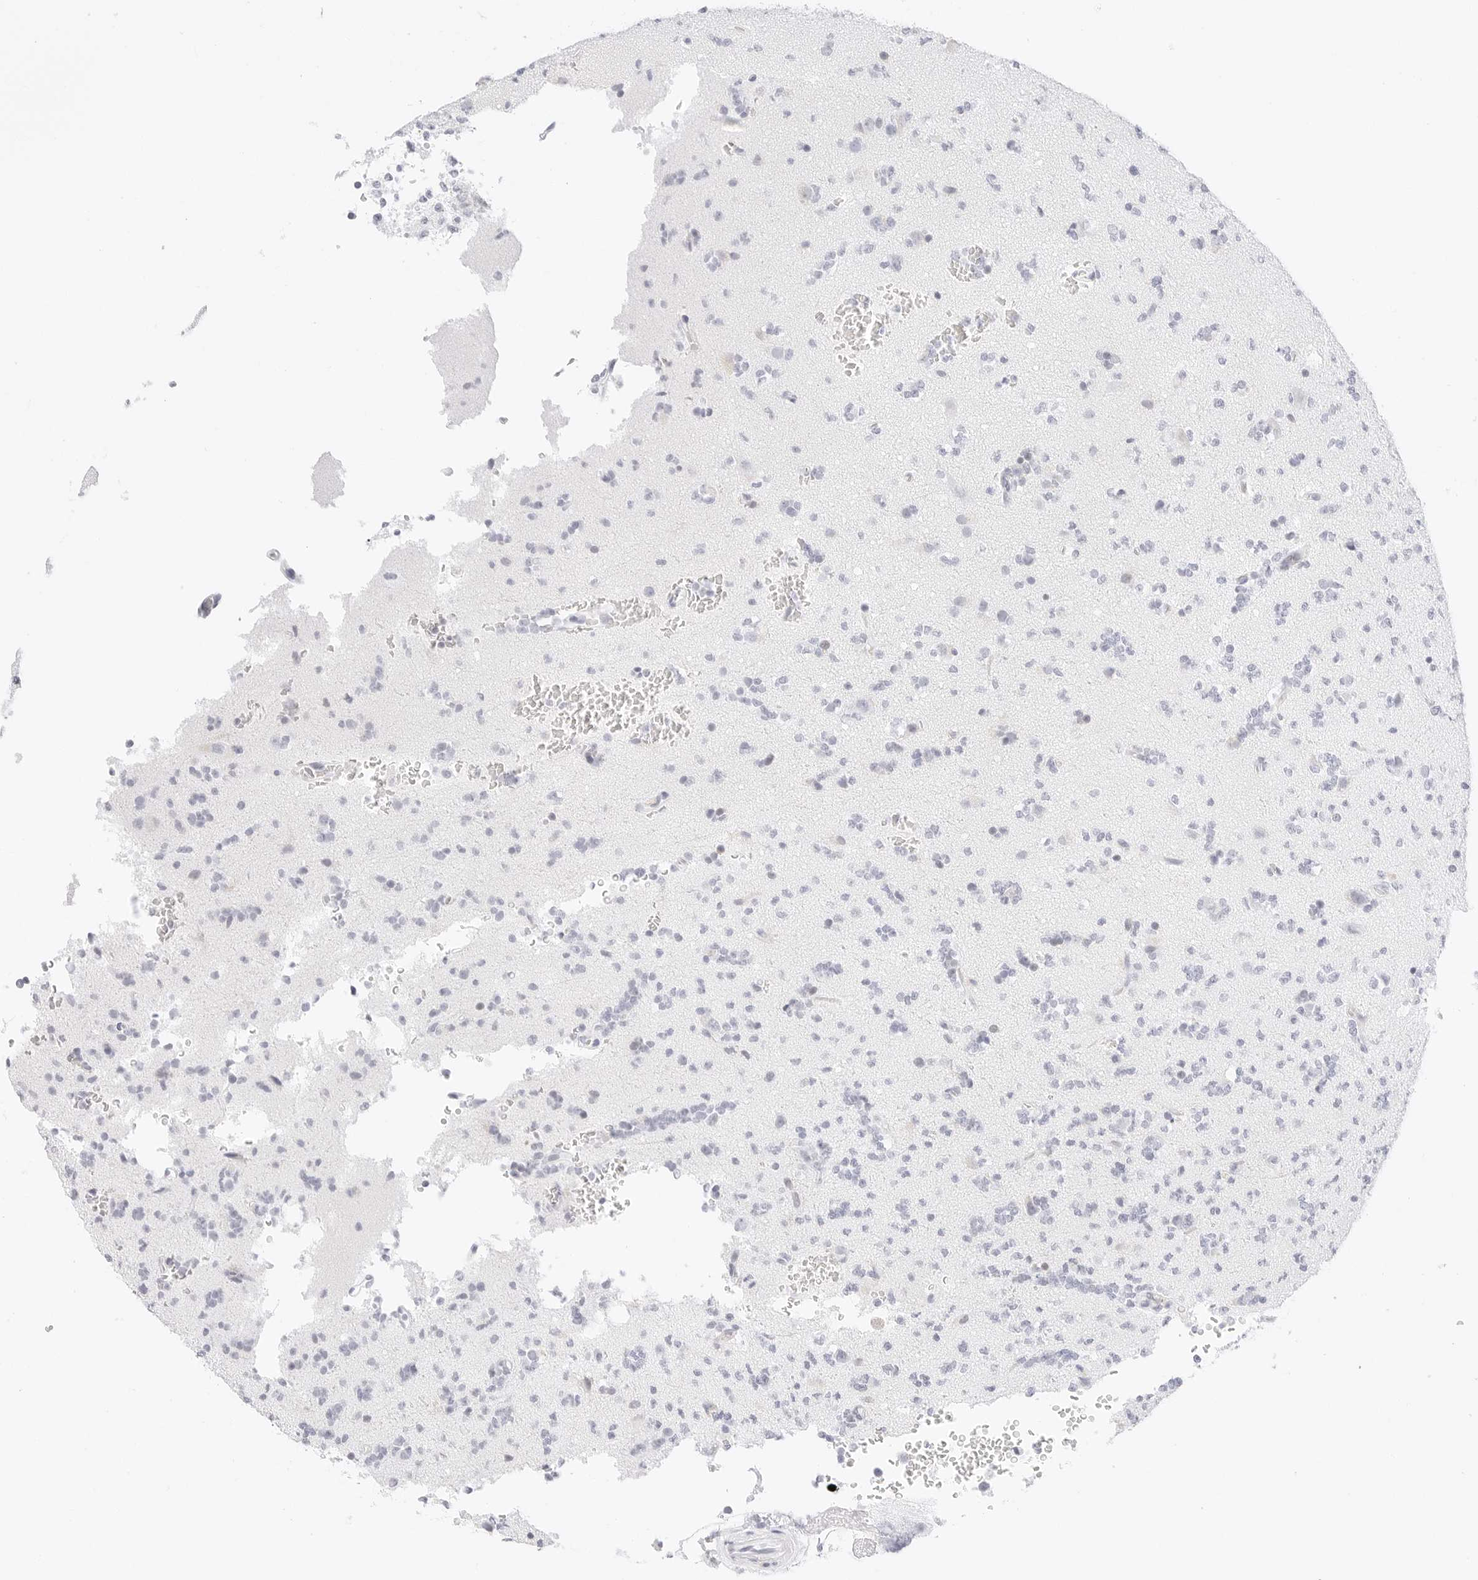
{"staining": {"intensity": "negative", "quantity": "none", "location": "none"}, "tissue": "glioma", "cell_type": "Tumor cells", "image_type": "cancer", "snomed": [{"axis": "morphology", "description": "Glioma, malignant, High grade"}, {"axis": "topography", "description": "Brain"}], "caption": "Micrograph shows no protein staining in tumor cells of high-grade glioma (malignant) tissue.", "gene": "CDH1", "patient": {"sex": "female", "age": 62}}